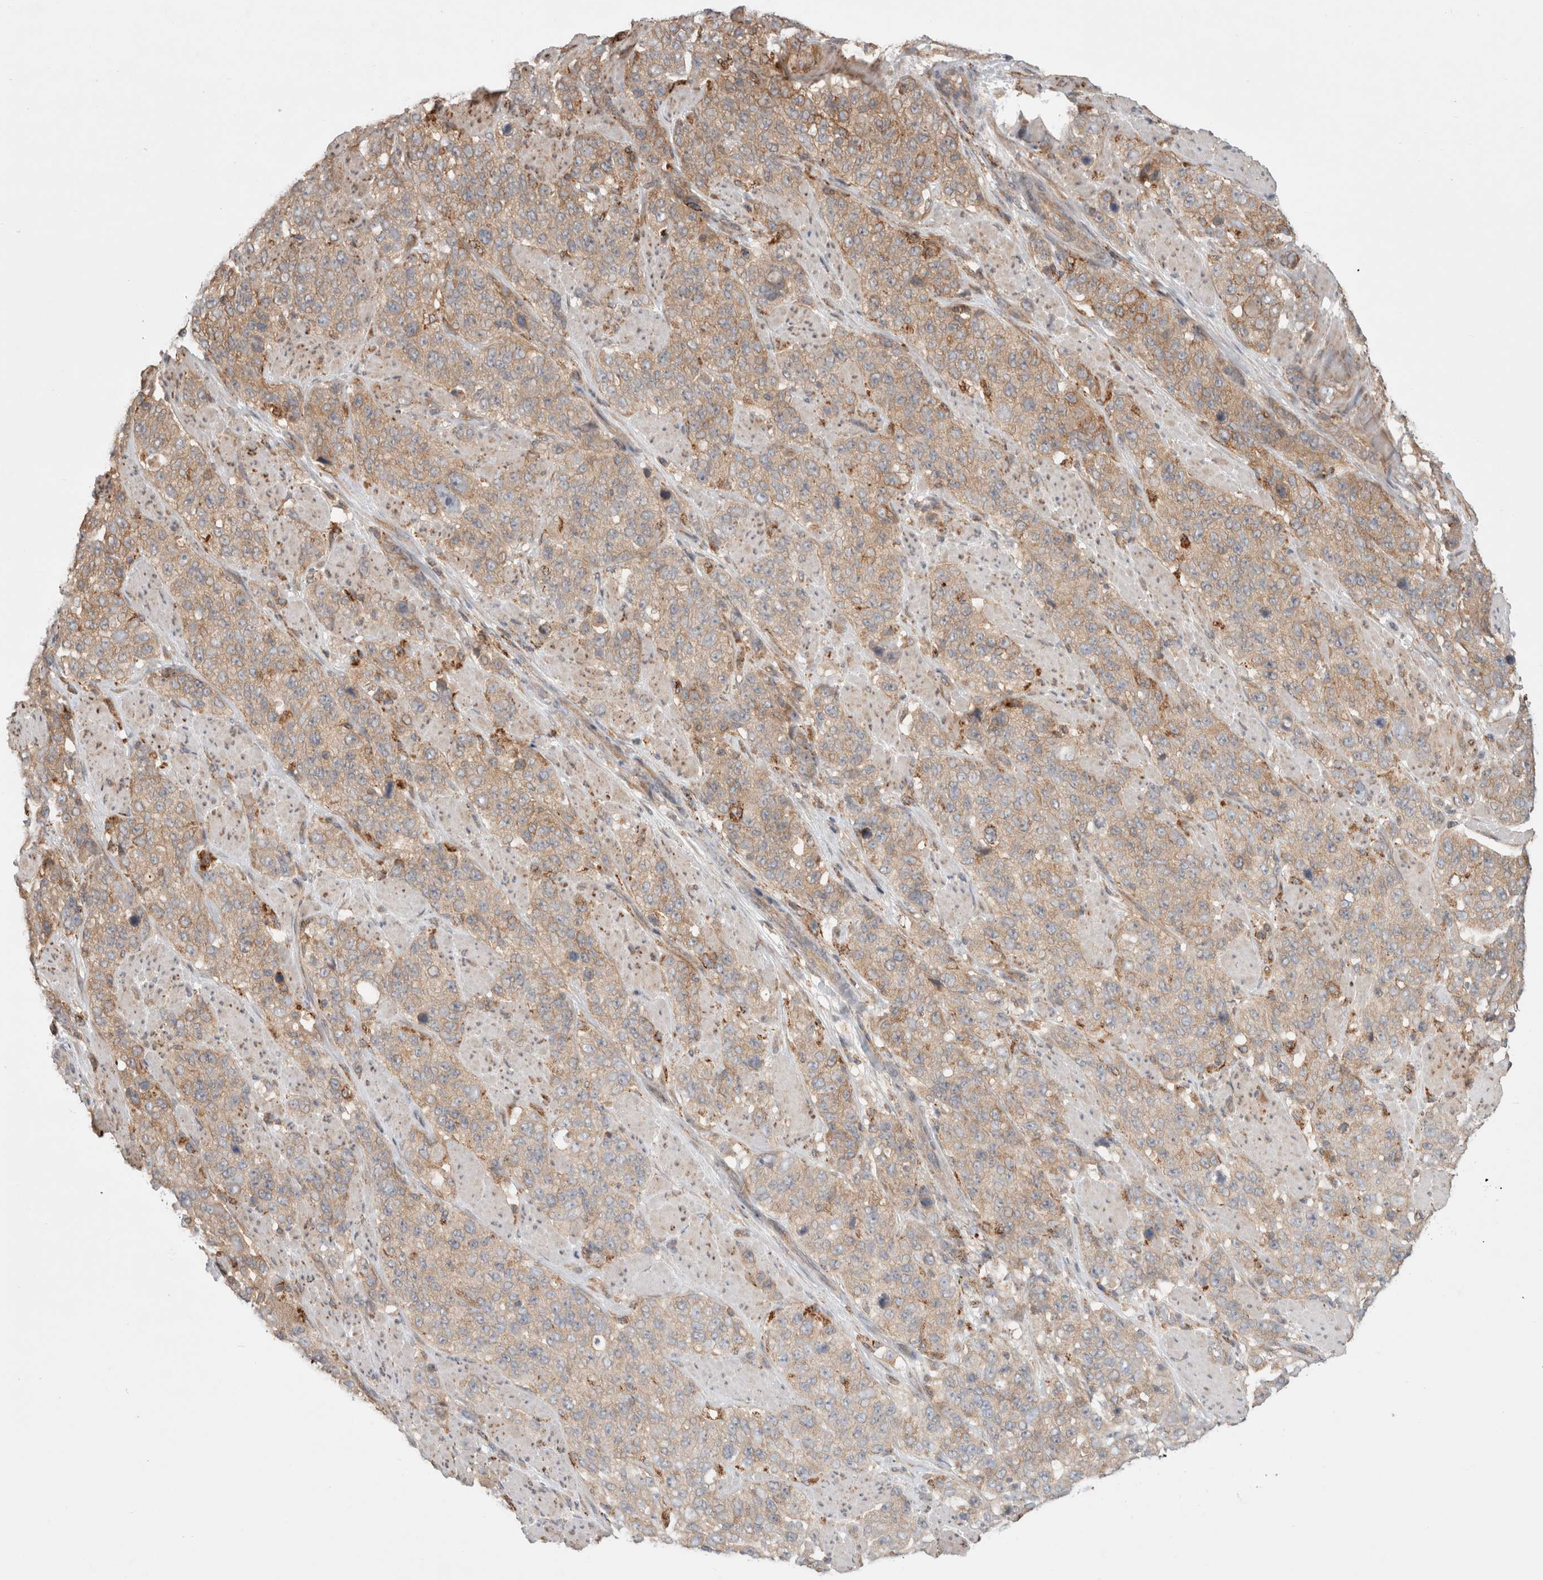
{"staining": {"intensity": "weak", "quantity": ">75%", "location": "cytoplasmic/membranous"}, "tissue": "stomach cancer", "cell_type": "Tumor cells", "image_type": "cancer", "snomed": [{"axis": "morphology", "description": "Adenocarcinoma, NOS"}, {"axis": "topography", "description": "Stomach"}], "caption": "Brown immunohistochemical staining in stomach cancer shows weak cytoplasmic/membranous positivity in about >75% of tumor cells.", "gene": "HROB", "patient": {"sex": "male", "age": 48}}